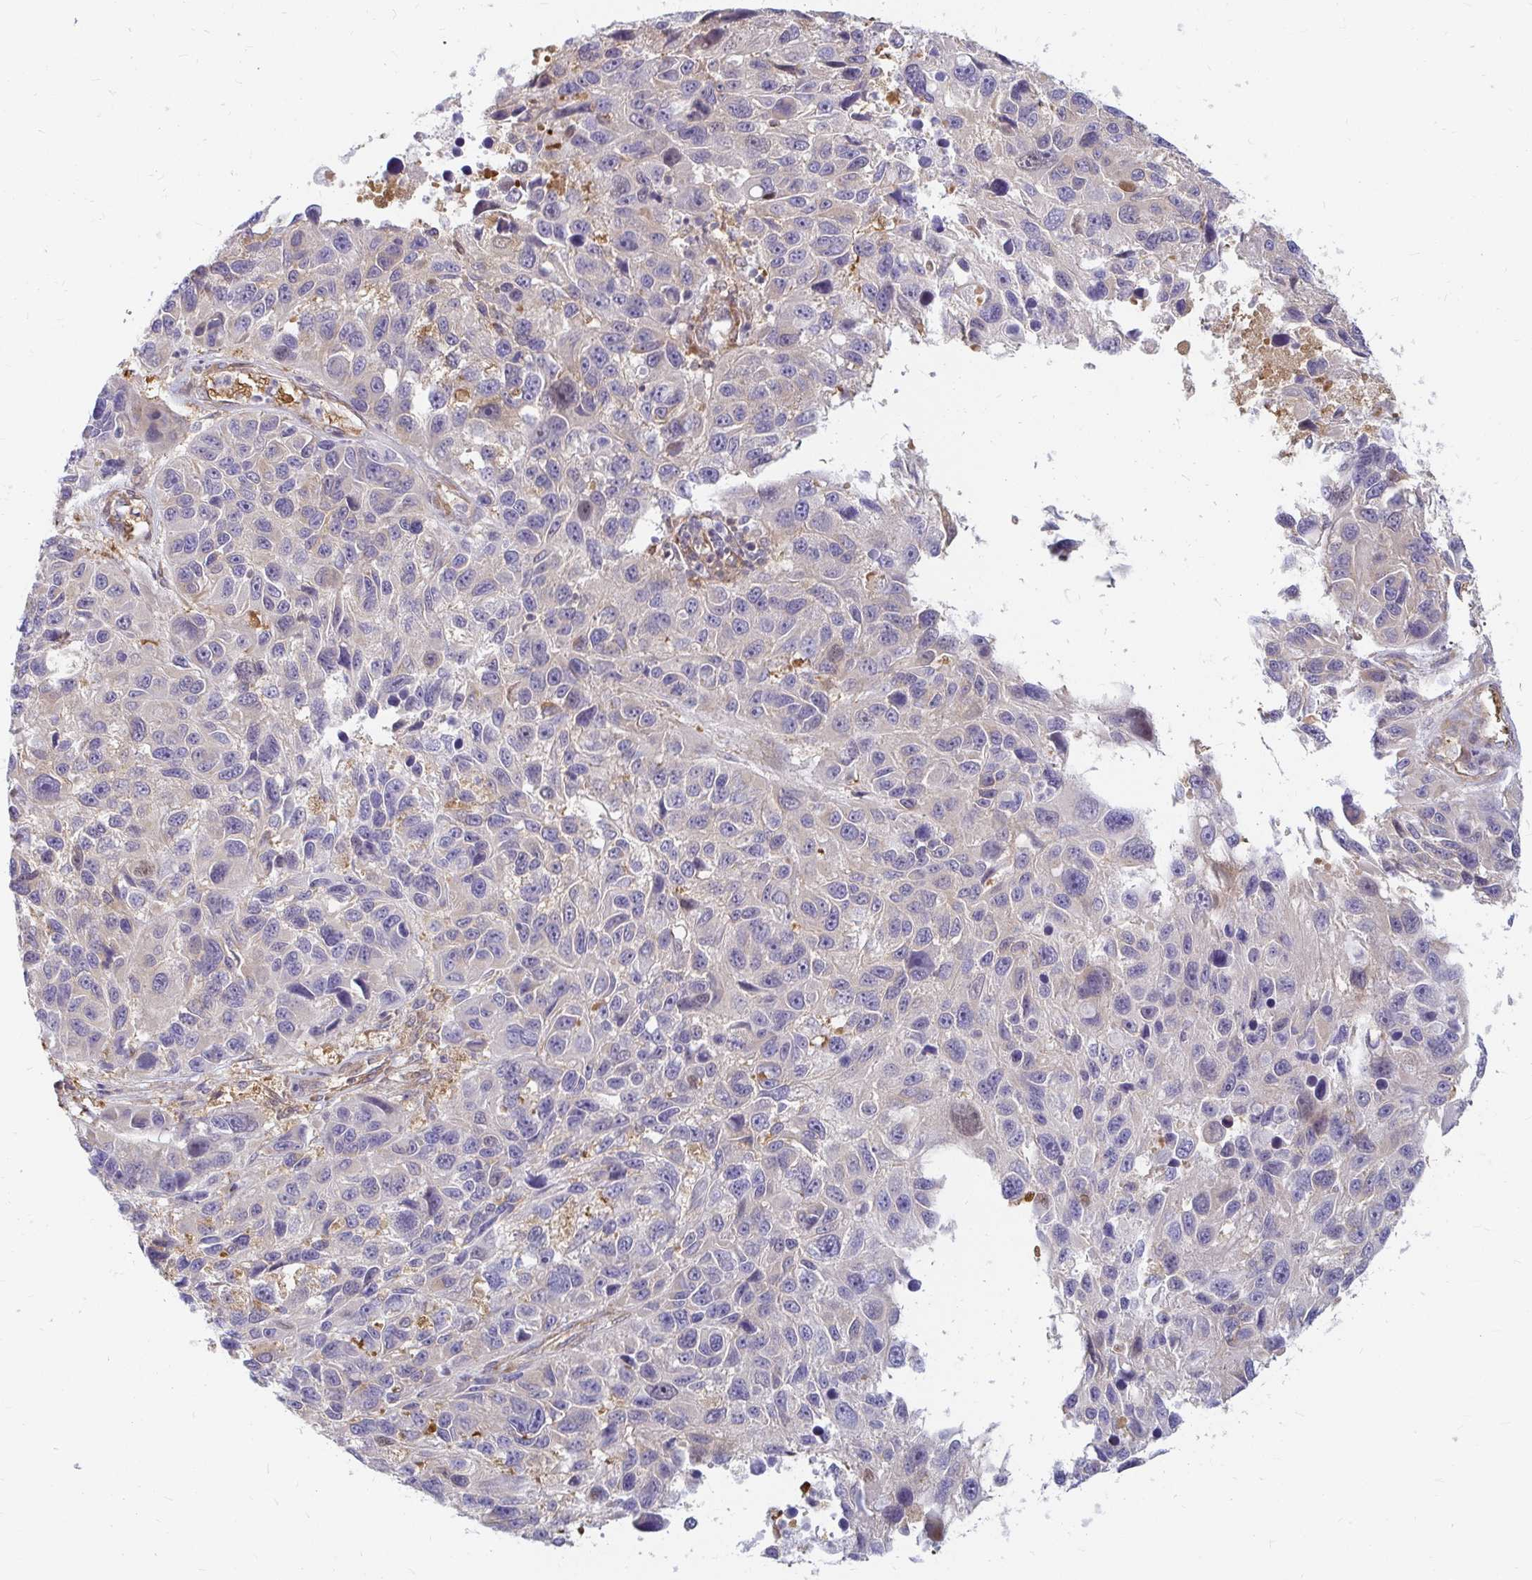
{"staining": {"intensity": "negative", "quantity": "none", "location": "none"}, "tissue": "melanoma", "cell_type": "Tumor cells", "image_type": "cancer", "snomed": [{"axis": "morphology", "description": "Malignant melanoma, NOS"}, {"axis": "topography", "description": "Skin"}], "caption": "High power microscopy image of an IHC micrograph of melanoma, revealing no significant expression in tumor cells.", "gene": "CAST", "patient": {"sex": "male", "age": 53}}